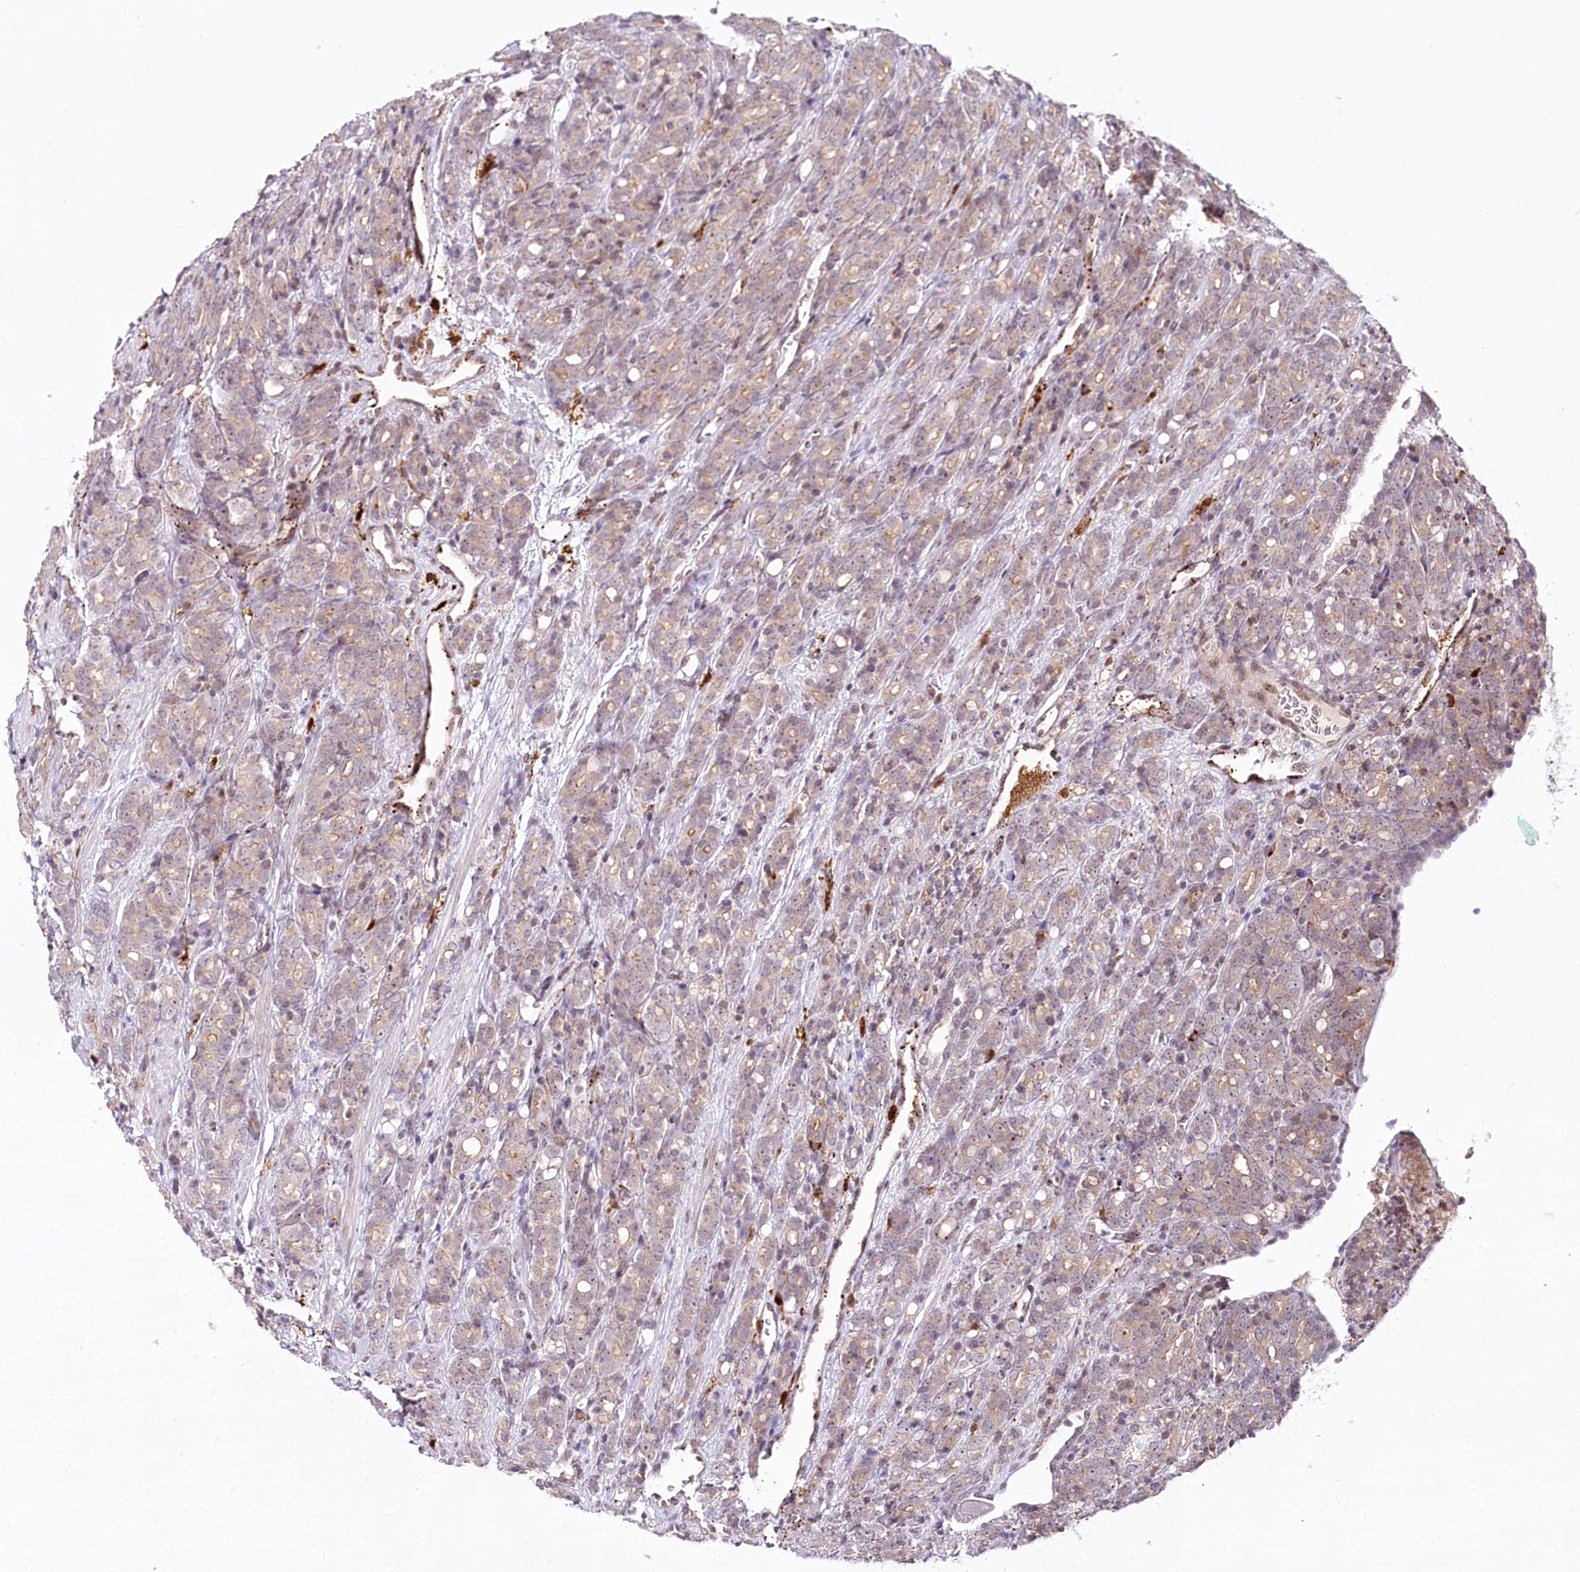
{"staining": {"intensity": "weak", "quantity": ">75%", "location": "cytoplasmic/membranous"}, "tissue": "prostate cancer", "cell_type": "Tumor cells", "image_type": "cancer", "snomed": [{"axis": "morphology", "description": "Adenocarcinoma, High grade"}, {"axis": "topography", "description": "Prostate"}], "caption": "High-magnification brightfield microscopy of prostate cancer (adenocarcinoma (high-grade)) stained with DAB (brown) and counterstained with hematoxylin (blue). tumor cells exhibit weak cytoplasmic/membranous staining is present in about>75% of cells.", "gene": "WDR36", "patient": {"sex": "male", "age": 62}}